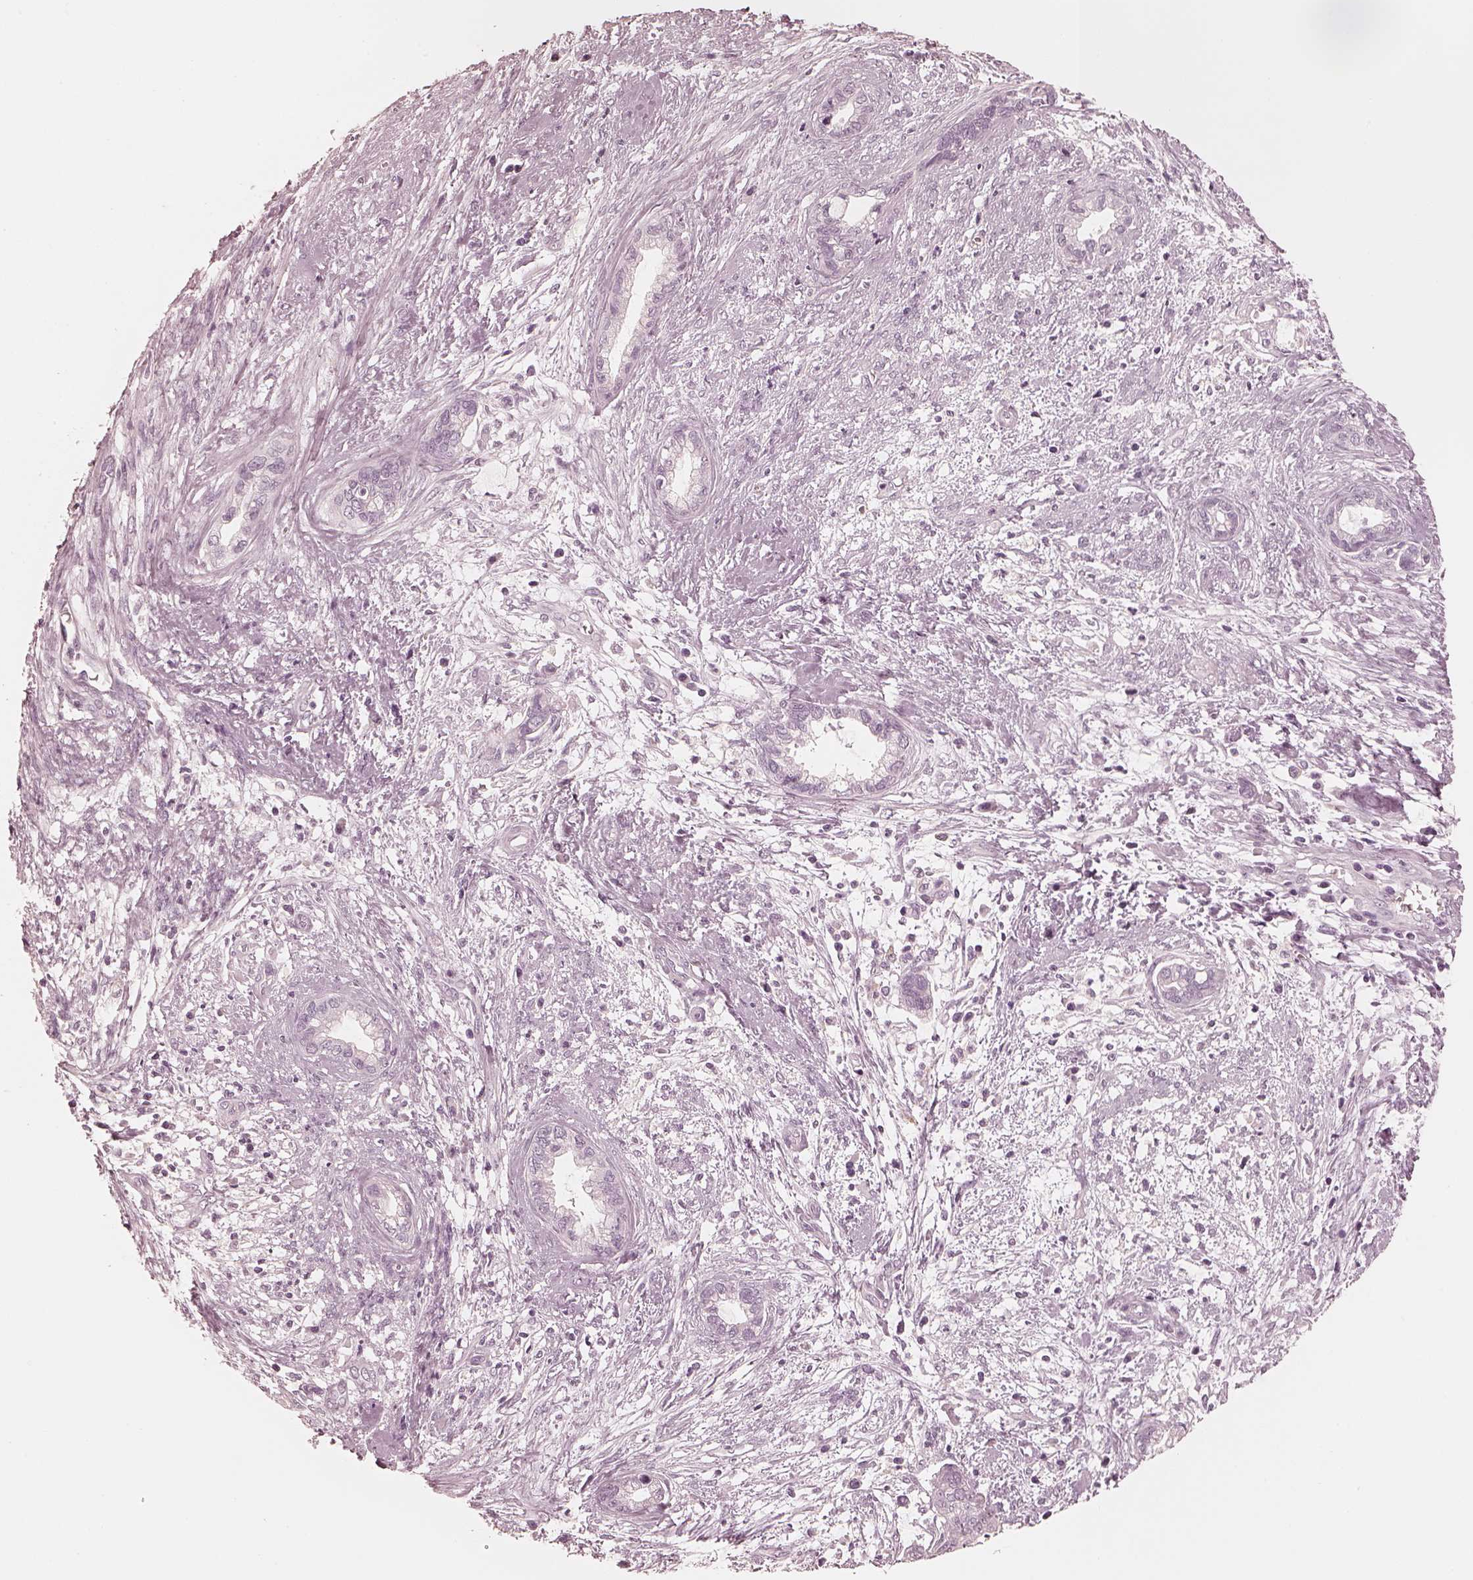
{"staining": {"intensity": "negative", "quantity": "none", "location": "none"}, "tissue": "cervical cancer", "cell_type": "Tumor cells", "image_type": "cancer", "snomed": [{"axis": "morphology", "description": "Adenocarcinoma, NOS"}, {"axis": "topography", "description": "Cervix"}], "caption": "Tumor cells show no significant protein positivity in cervical cancer.", "gene": "CALR3", "patient": {"sex": "female", "age": 62}}